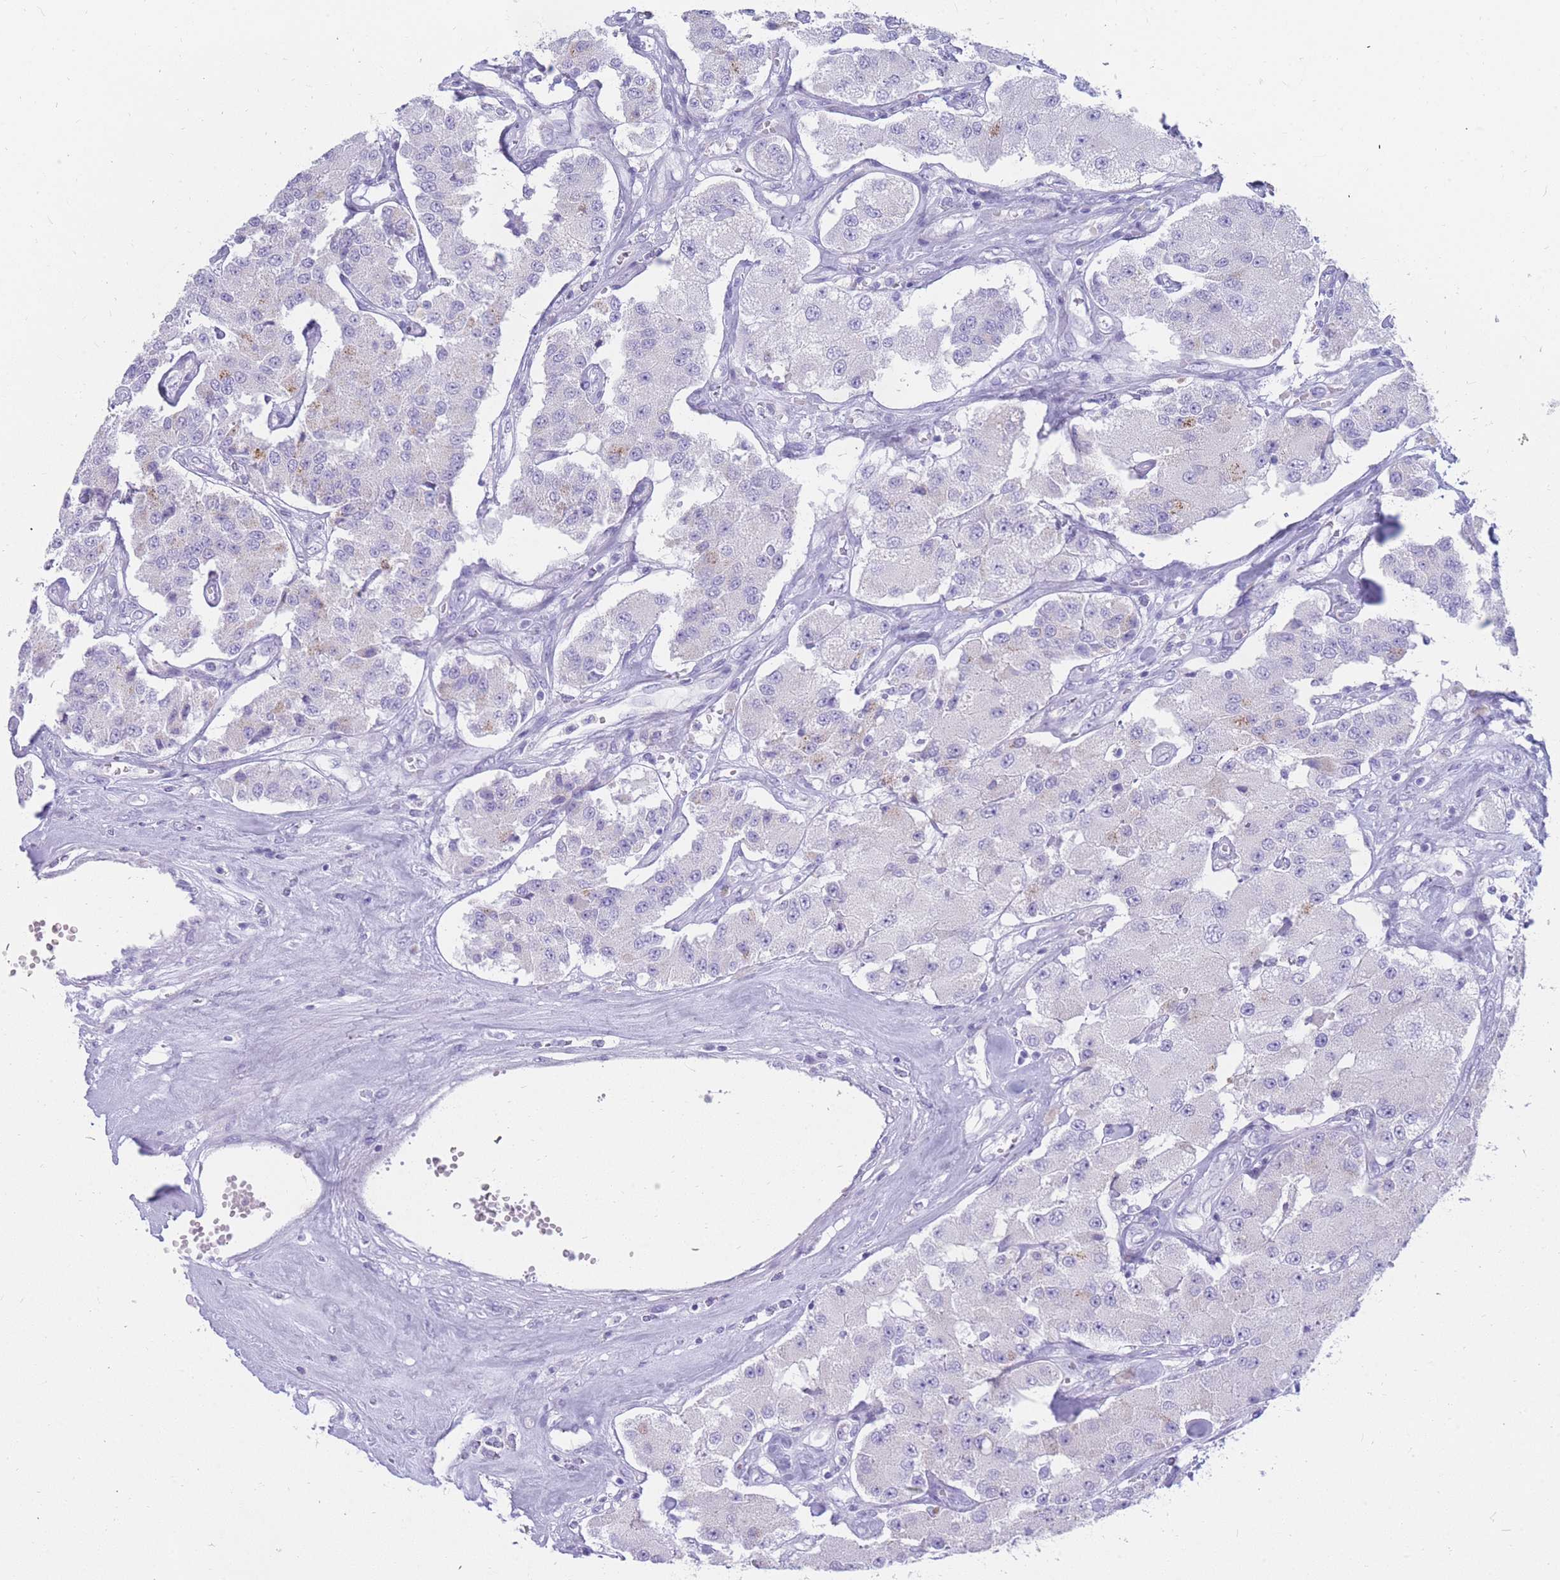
{"staining": {"intensity": "negative", "quantity": "none", "location": "none"}, "tissue": "carcinoid", "cell_type": "Tumor cells", "image_type": "cancer", "snomed": [{"axis": "morphology", "description": "Carcinoid, malignant, NOS"}, {"axis": "topography", "description": "Pancreas"}], "caption": "Protein analysis of carcinoid reveals no significant positivity in tumor cells. (Brightfield microscopy of DAB immunohistochemistry (IHC) at high magnification).", "gene": "NKX1-2", "patient": {"sex": "male", "age": 41}}